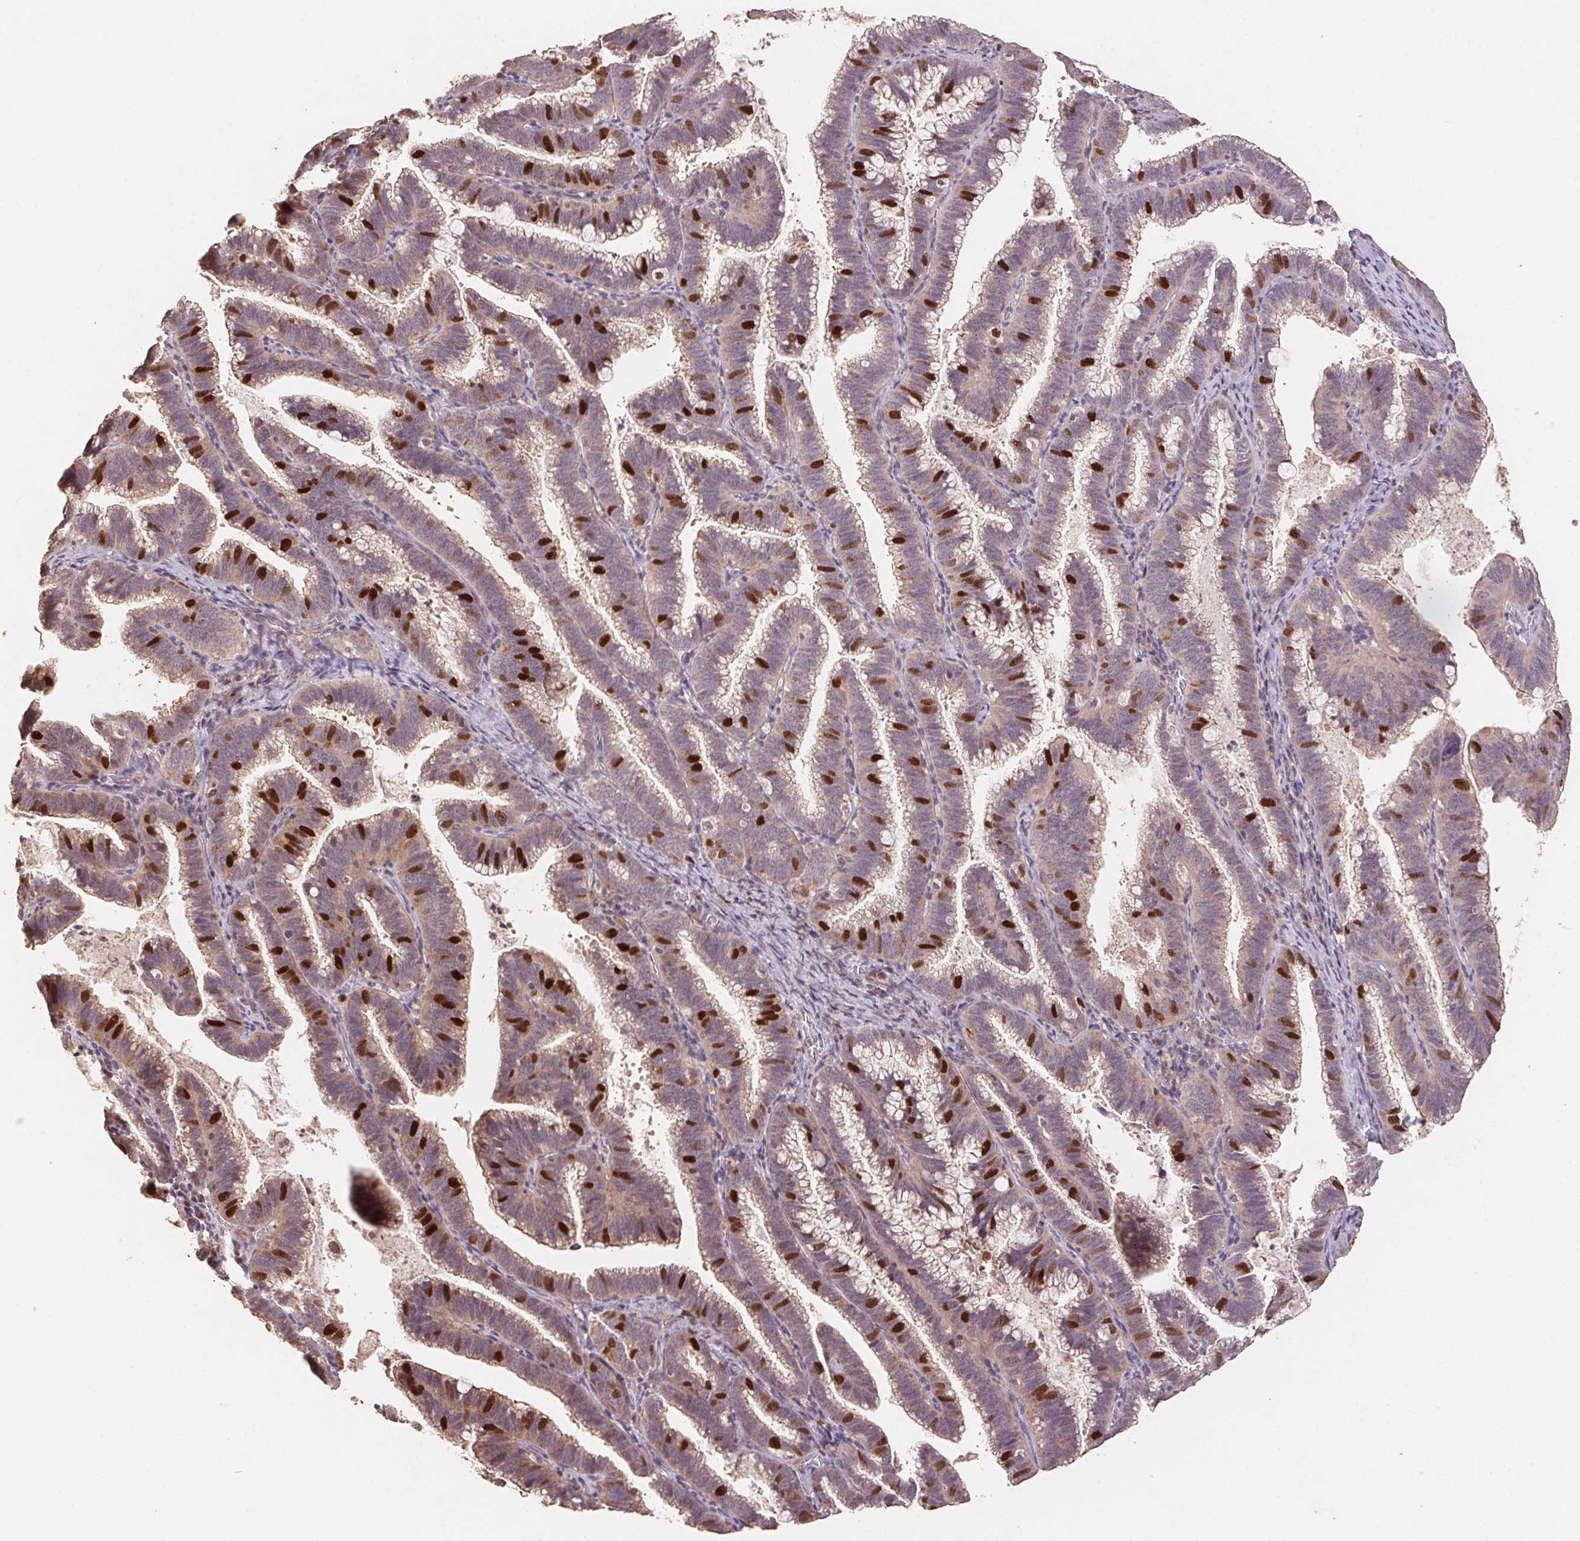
{"staining": {"intensity": "strong", "quantity": "<25%", "location": "nuclear"}, "tissue": "cervical cancer", "cell_type": "Tumor cells", "image_type": "cancer", "snomed": [{"axis": "morphology", "description": "Adenocarcinoma, NOS"}, {"axis": "topography", "description": "Cervix"}], "caption": "Immunohistochemical staining of human adenocarcinoma (cervical) demonstrates medium levels of strong nuclear protein positivity in approximately <25% of tumor cells. (Stains: DAB (3,3'-diaminobenzidine) in brown, nuclei in blue, Microscopy: brightfield microscopy at high magnification).", "gene": "CENPF", "patient": {"sex": "female", "age": 61}}